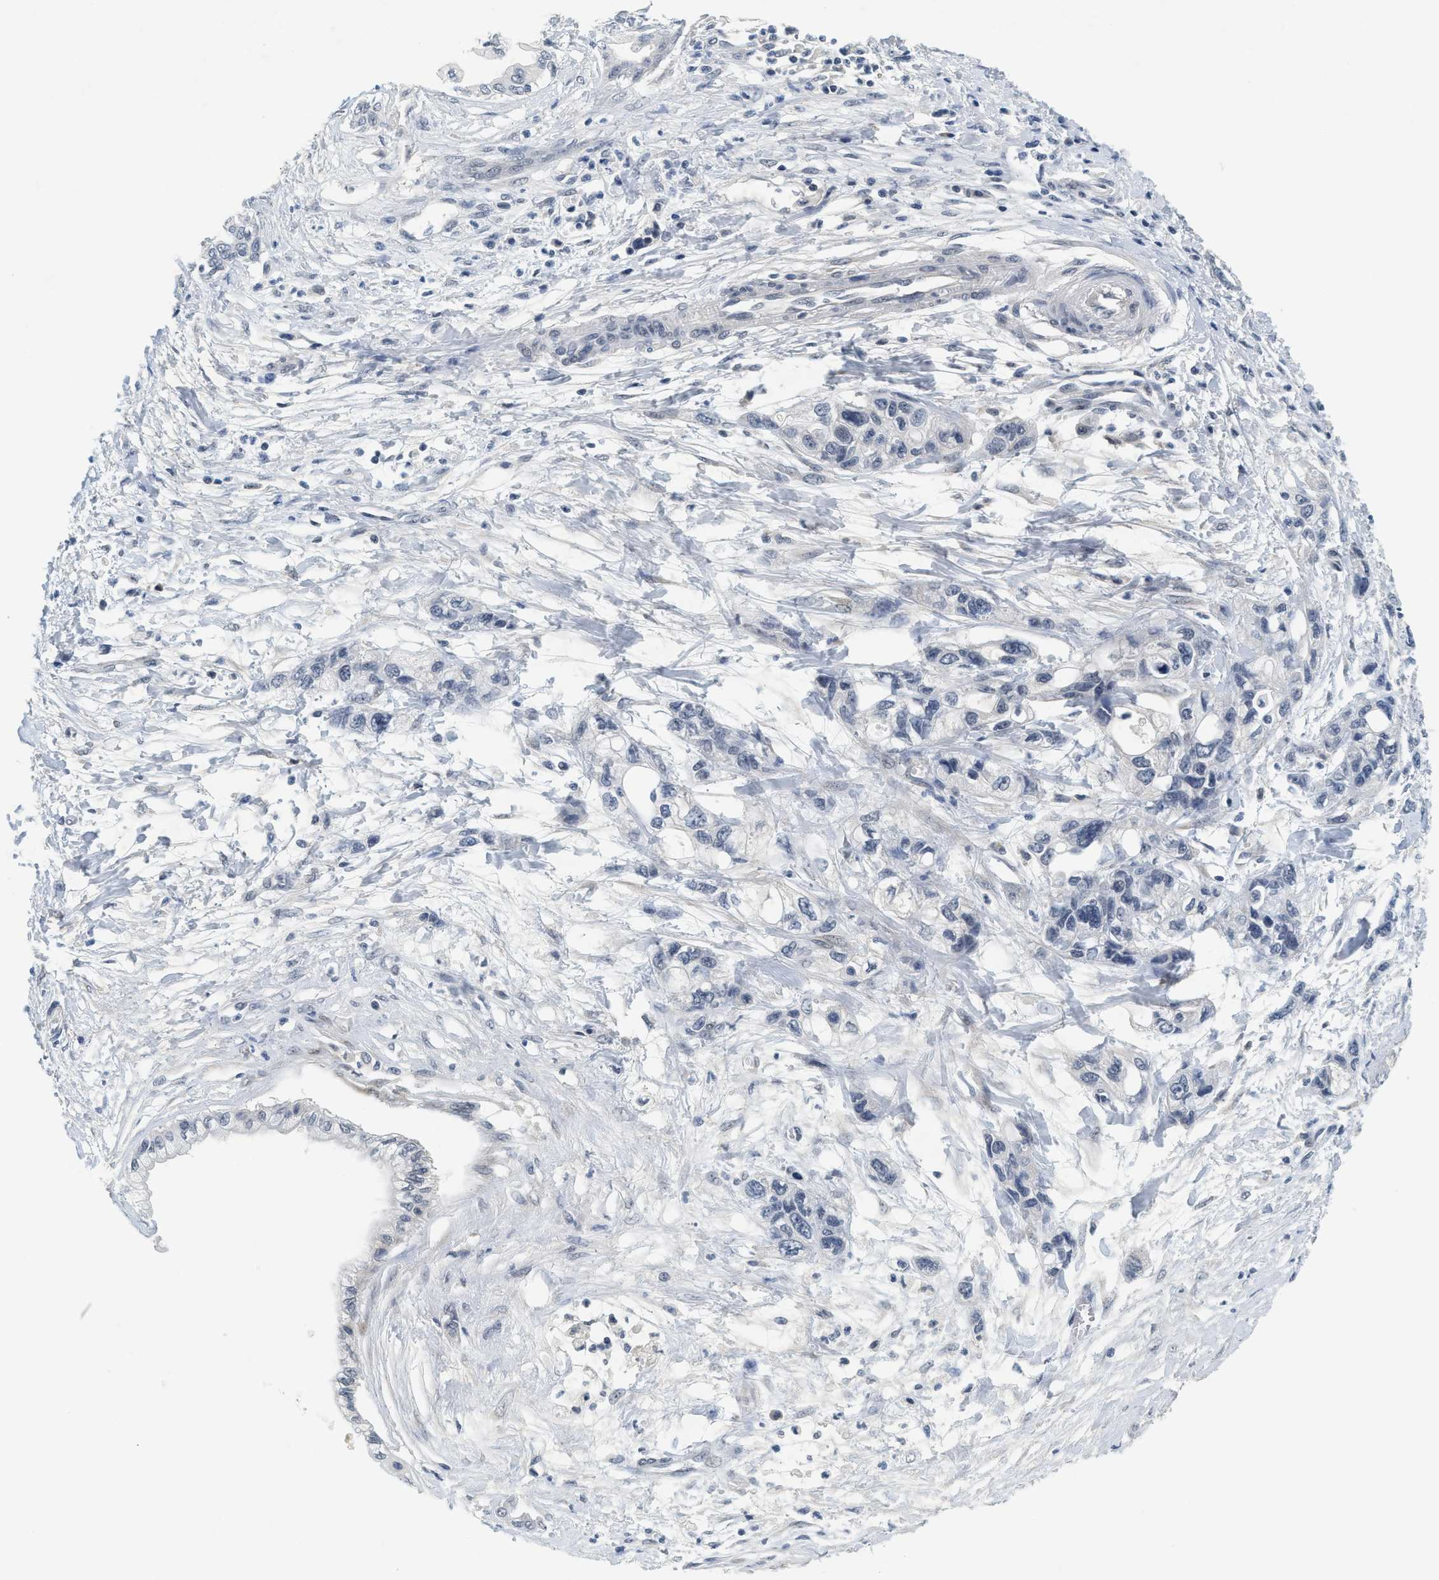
{"staining": {"intensity": "negative", "quantity": "none", "location": "none"}, "tissue": "pancreatic cancer", "cell_type": "Tumor cells", "image_type": "cancer", "snomed": [{"axis": "morphology", "description": "Adenocarcinoma, NOS"}, {"axis": "topography", "description": "Pancreas"}], "caption": "DAB immunohistochemical staining of human pancreatic adenocarcinoma displays no significant expression in tumor cells.", "gene": "MZF1", "patient": {"sex": "male", "age": 56}}